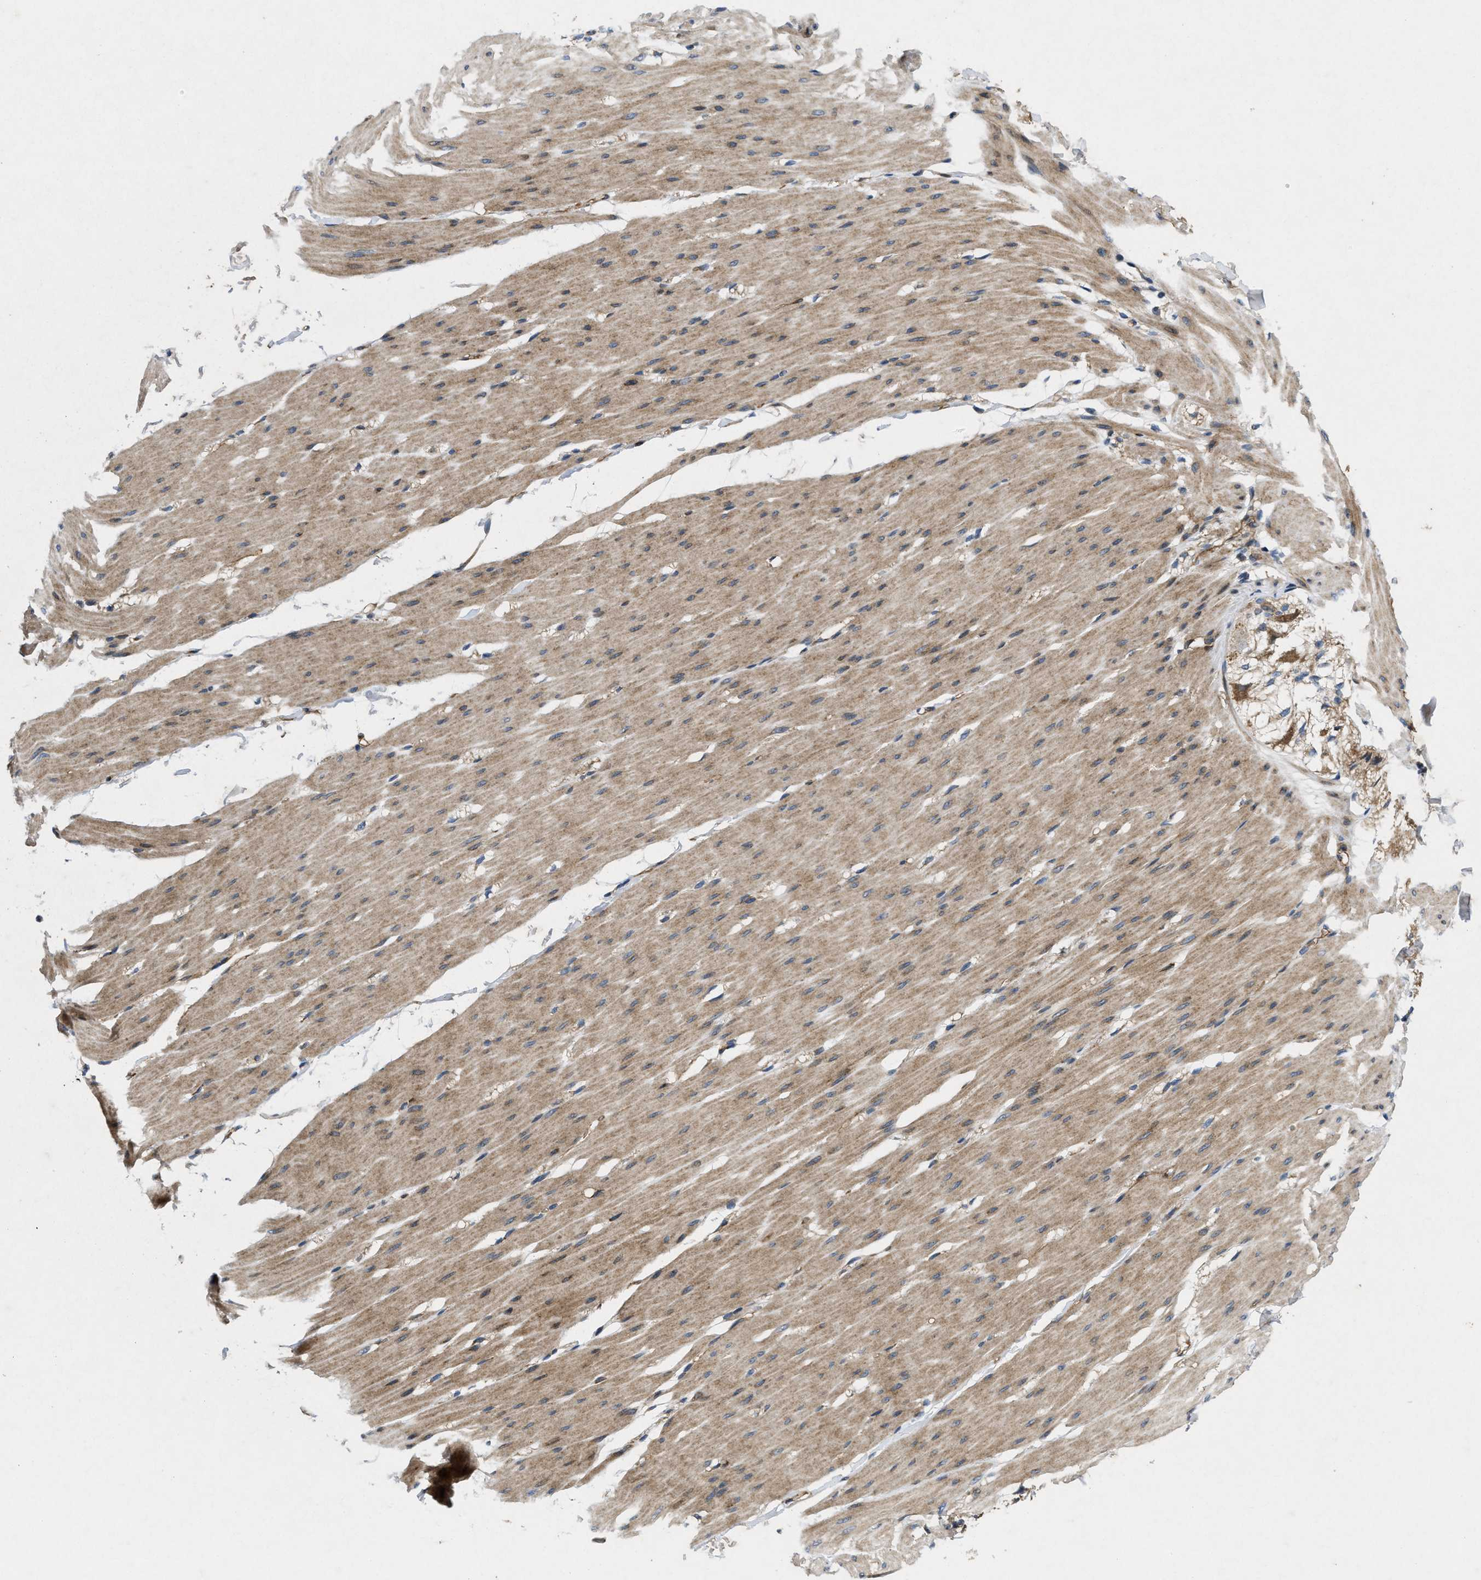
{"staining": {"intensity": "moderate", "quantity": ">75%", "location": "cytoplasmic/membranous"}, "tissue": "smooth muscle", "cell_type": "Smooth muscle cells", "image_type": "normal", "snomed": [{"axis": "morphology", "description": "Normal tissue, NOS"}, {"axis": "topography", "description": "Smooth muscle"}, {"axis": "topography", "description": "Colon"}], "caption": "Immunohistochemical staining of benign human smooth muscle shows moderate cytoplasmic/membranous protein staining in approximately >75% of smooth muscle cells. (DAB = brown stain, brightfield microscopy at high magnification).", "gene": "HSPA12B", "patient": {"sex": "male", "age": 67}}